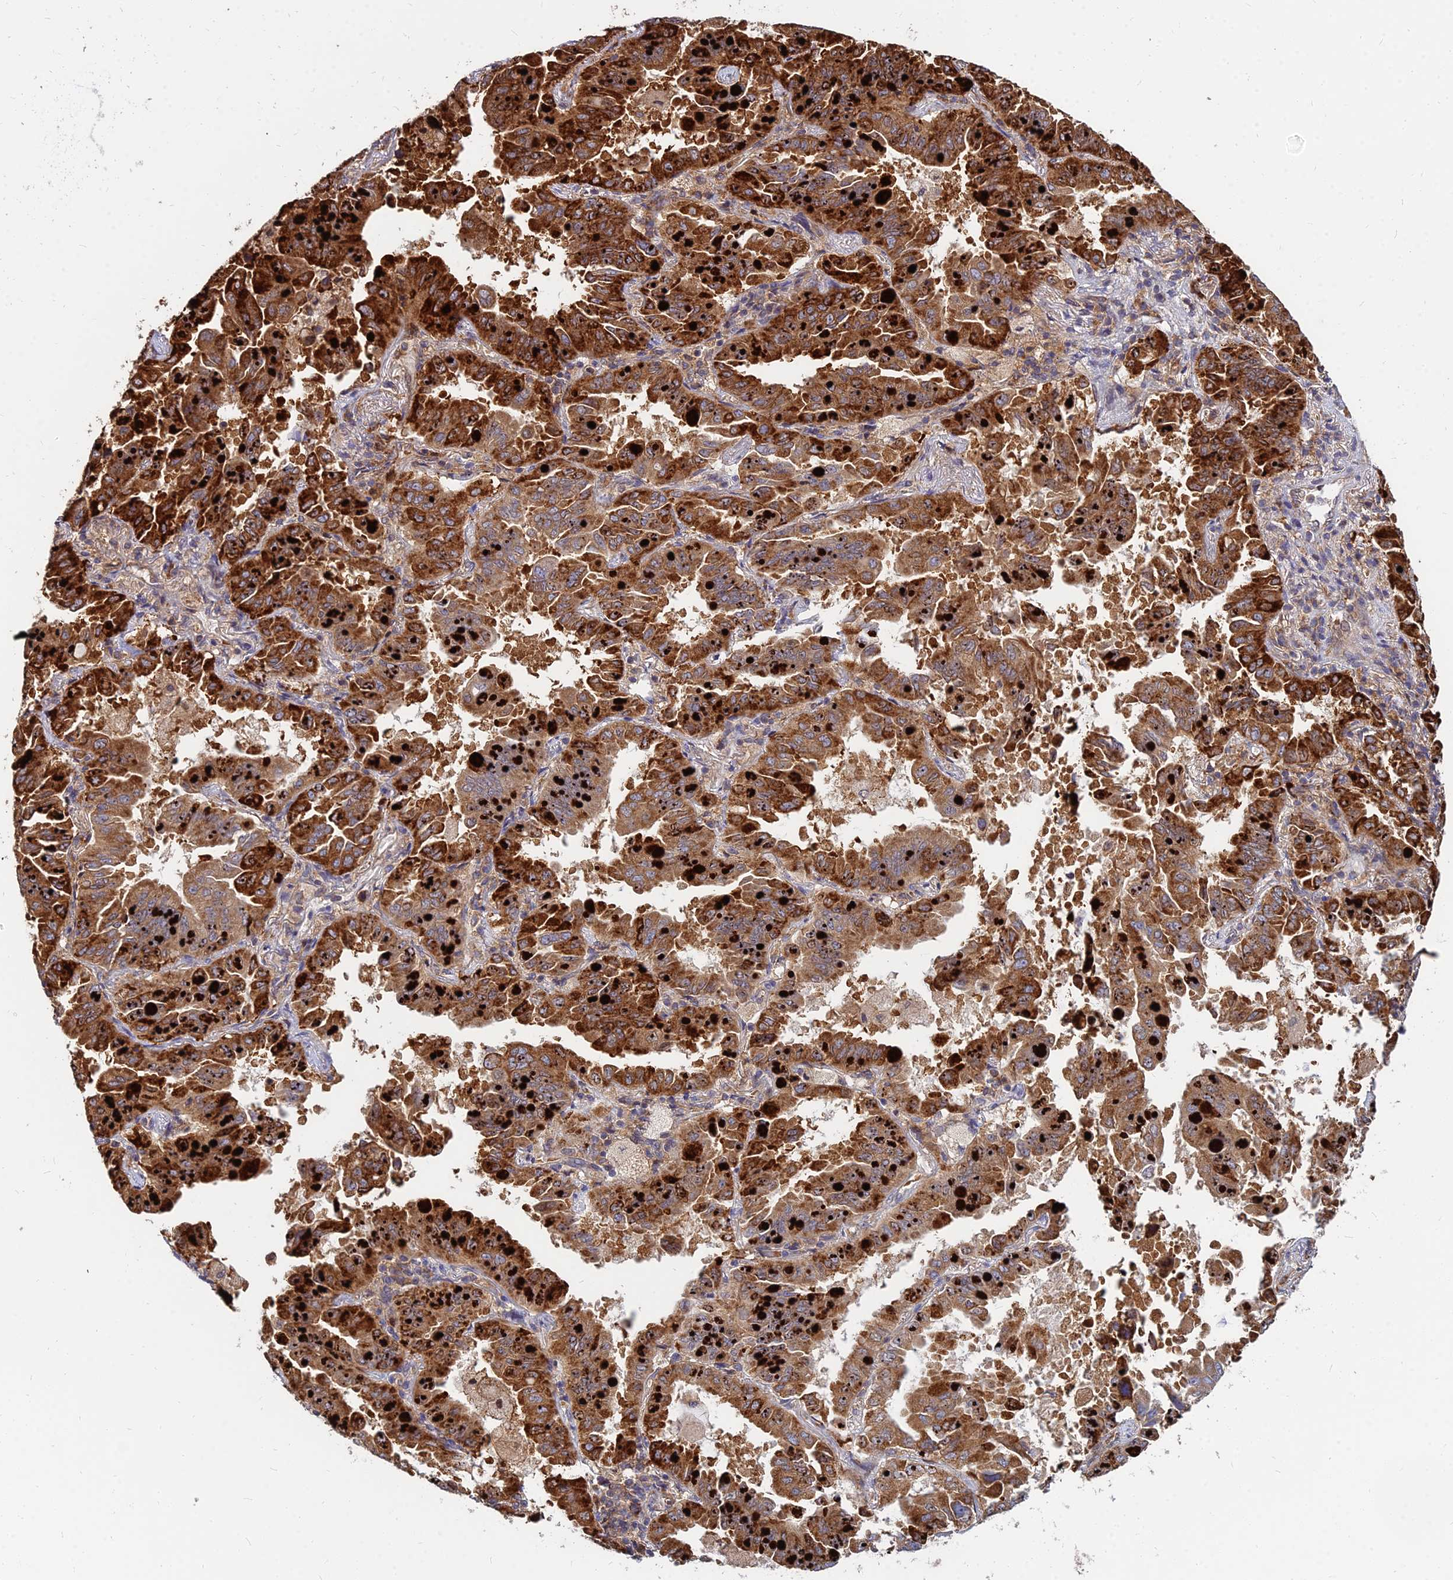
{"staining": {"intensity": "strong", "quantity": ">75%", "location": "cytoplasmic/membranous"}, "tissue": "lung cancer", "cell_type": "Tumor cells", "image_type": "cancer", "snomed": [{"axis": "morphology", "description": "Adenocarcinoma, NOS"}, {"axis": "topography", "description": "Lung"}], "caption": "Immunohistochemistry of human lung adenocarcinoma shows high levels of strong cytoplasmic/membranous positivity in about >75% of tumor cells. (Brightfield microscopy of DAB IHC at high magnification).", "gene": "CCT6B", "patient": {"sex": "male", "age": 64}}